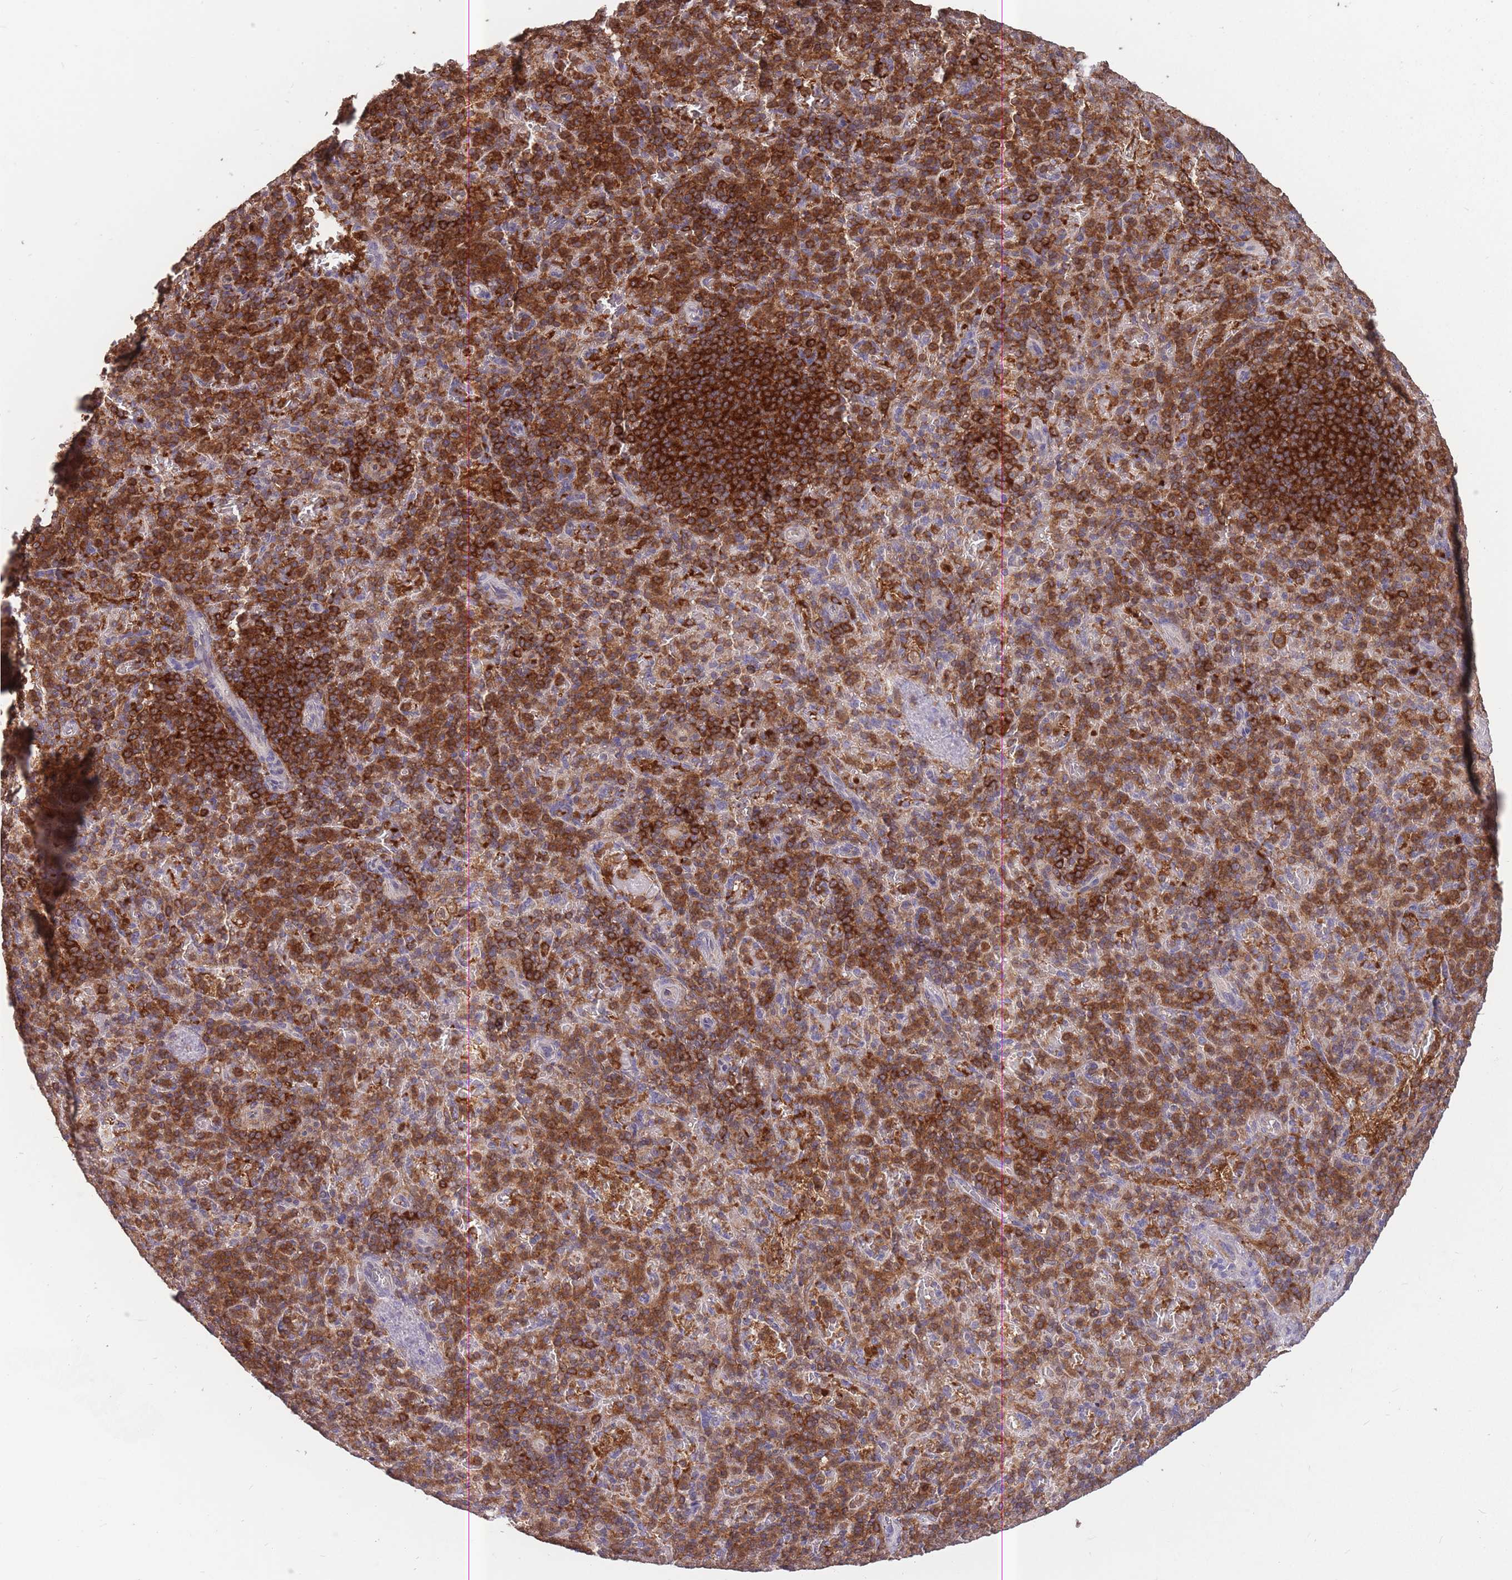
{"staining": {"intensity": "moderate", "quantity": ">75%", "location": "cytoplasmic/membranous"}, "tissue": "spleen", "cell_type": "Cells in red pulp", "image_type": "normal", "snomed": [{"axis": "morphology", "description": "Normal tissue, NOS"}, {"axis": "topography", "description": "Spleen"}], "caption": "Cells in red pulp demonstrate medium levels of moderate cytoplasmic/membranous positivity in approximately >75% of cells in unremarkable human spleen.", "gene": "GMIP", "patient": {"sex": "female", "age": 74}}